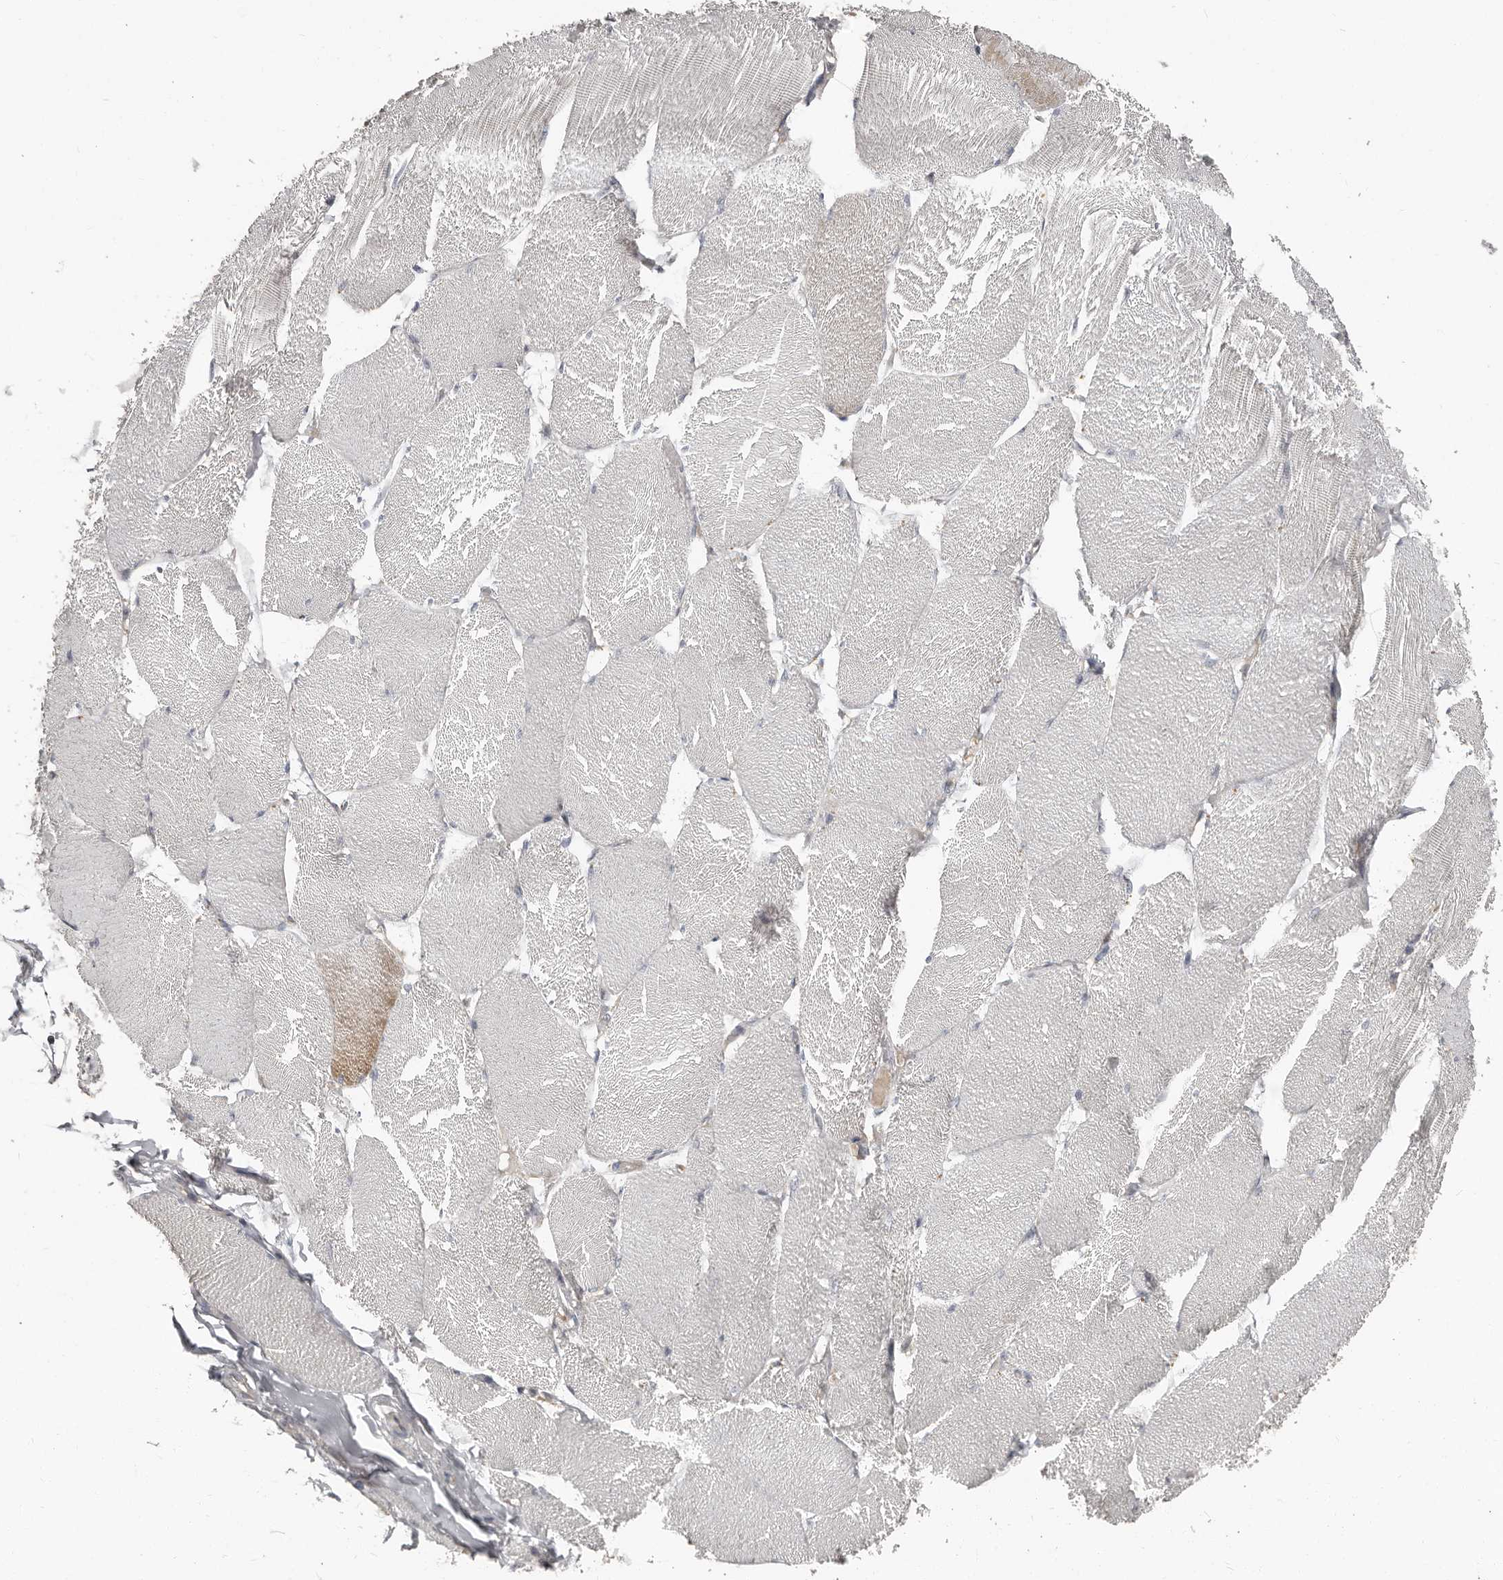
{"staining": {"intensity": "negative", "quantity": "none", "location": "none"}, "tissue": "skeletal muscle", "cell_type": "Myocytes", "image_type": "normal", "snomed": [{"axis": "morphology", "description": "Normal tissue, NOS"}, {"axis": "topography", "description": "Skin"}, {"axis": "topography", "description": "Skeletal muscle"}], "caption": "A micrograph of skeletal muscle stained for a protein demonstrates no brown staining in myocytes.", "gene": "CA6", "patient": {"sex": "male", "age": 83}}